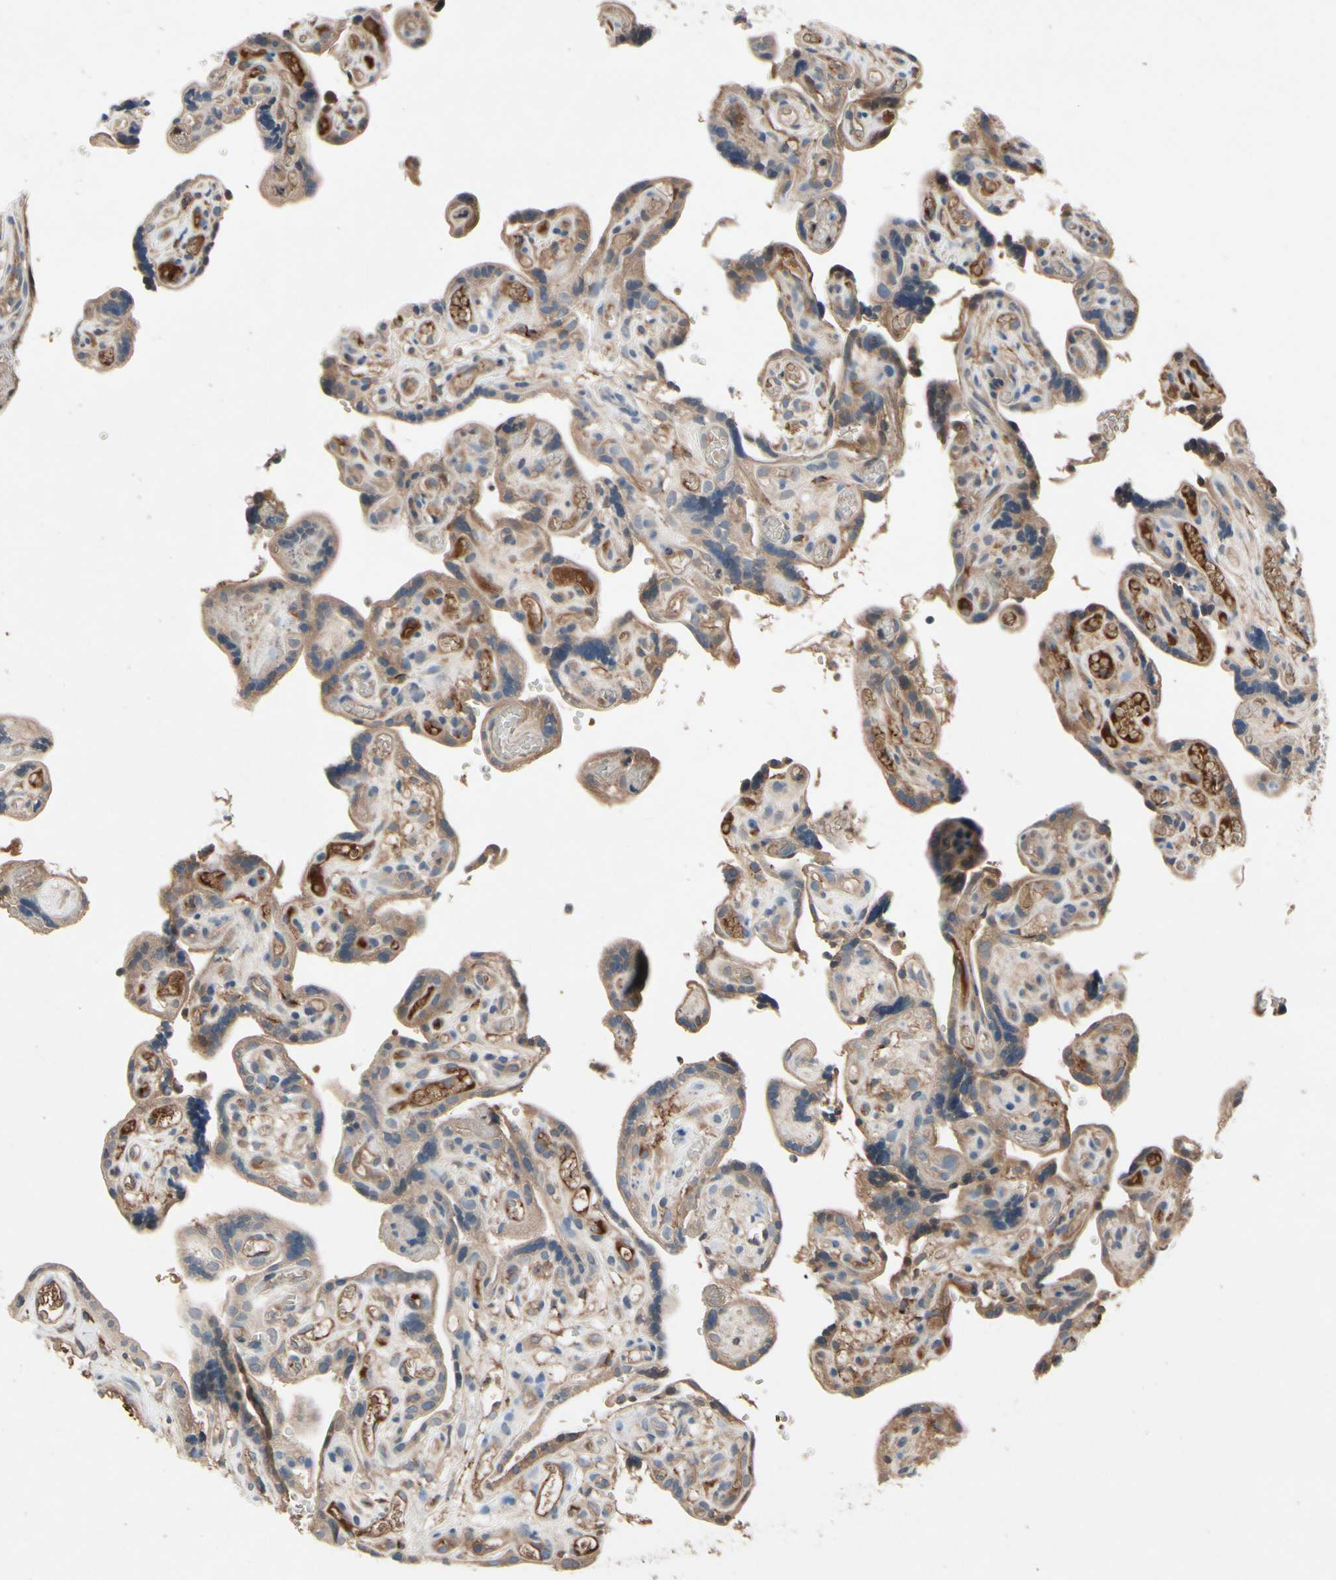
{"staining": {"intensity": "weak", "quantity": "25%-75%", "location": "cytoplasmic/membranous"}, "tissue": "placenta", "cell_type": "Decidual cells", "image_type": "normal", "snomed": [{"axis": "morphology", "description": "Normal tissue, NOS"}, {"axis": "topography", "description": "Placenta"}], "caption": "Protein analysis of unremarkable placenta exhibits weak cytoplasmic/membranous expression in about 25%-75% of decidual cells.", "gene": "IL1RL1", "patient": {"sex": "female", "age": 30}}